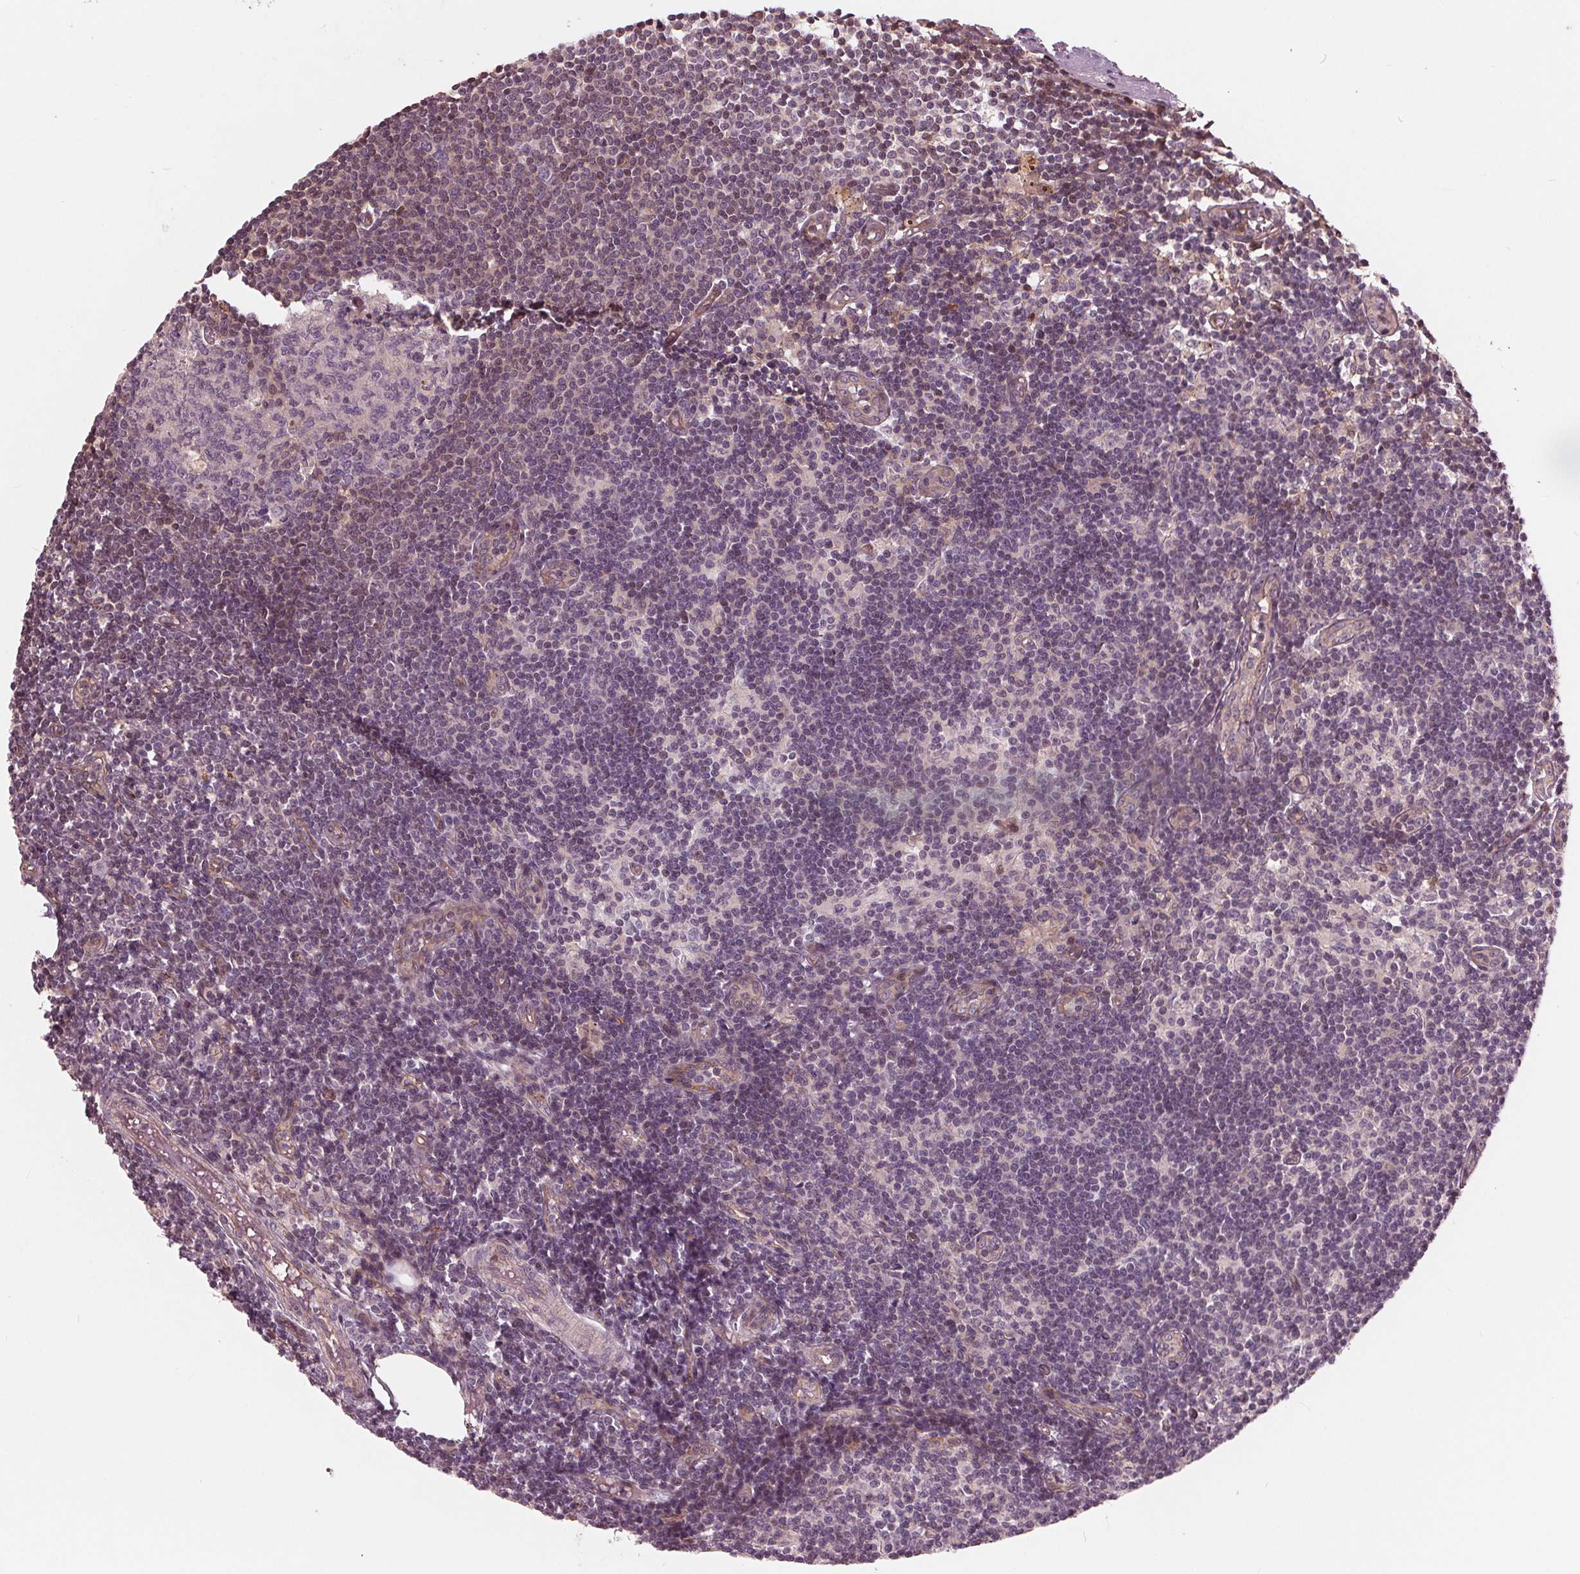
{"staining": {"intensity": "negative", "quantity": "none", "location": "none"}, "tissue": "lymph node", "cell_type": "Germinal center cells", "image_type": "normal", "snomed": [{"axis": "morphology", "description": "Normal tissue, NOS"}, {"axis": "topography", "description": "Lymph node"}], "caption": "IHC image of normal human lymph node stained for a protein (brown), which demonstrates no staining in germinal center cells. (DAB IHC with hematoxylin counter stain).", "gene": "TXNIP", "patient": {"sex": "female", "age": 69}}